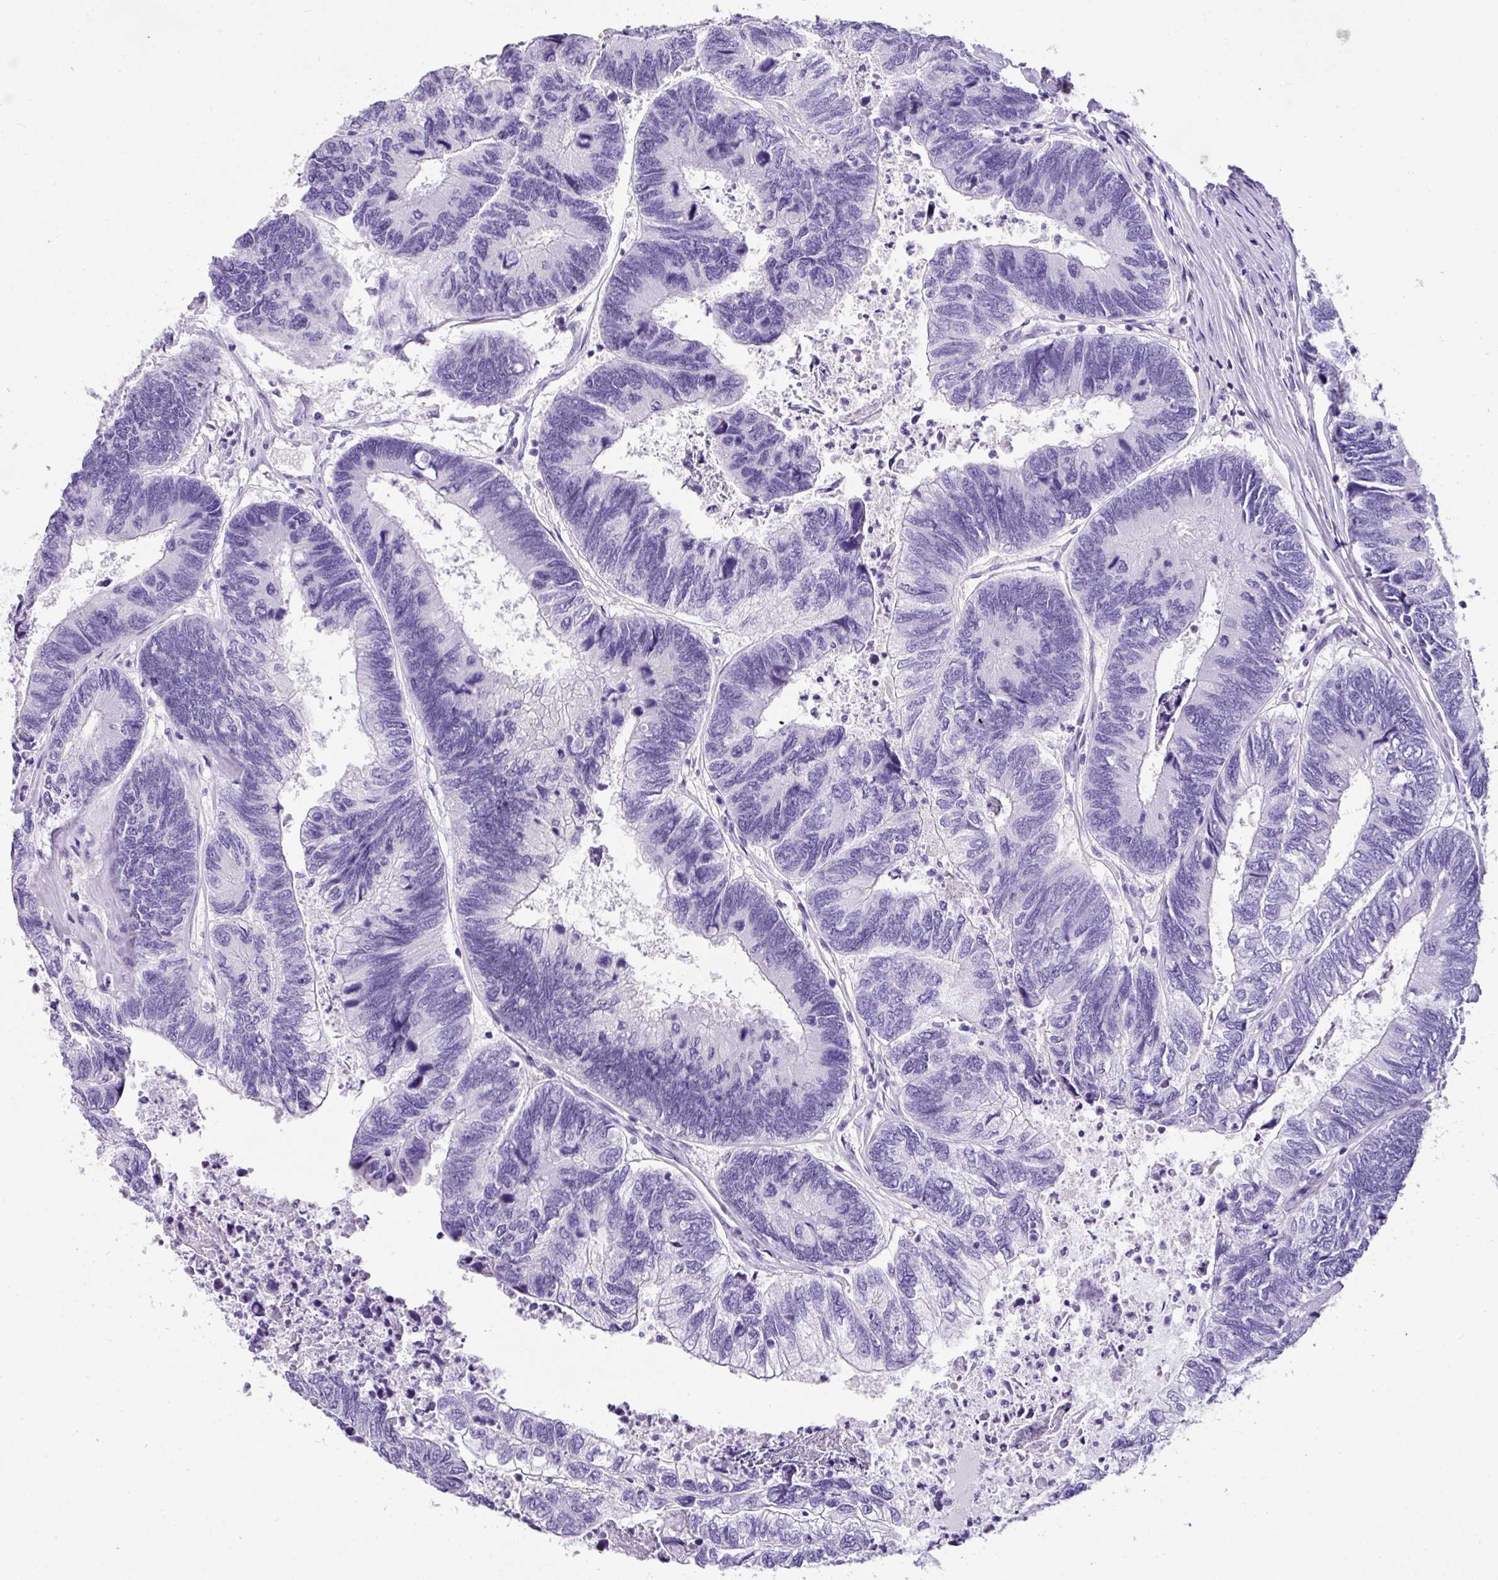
{"staining": {"intensity": "negative", "quantity": "none", "location": "none"}, "tissue": "colorectal cancer", "cell_type": "Tumor cells", "image_type": "cancer", "snomed": [{"axis": "morphology", "description": "Adenocarcinoma, NOS"}, {"axis": "topography", "description": "Colon"}], "caption": "Colorectal cancer was stained to show a protein in brown. There is no significant positivity in tumor cells. The staining is performed using DAB (3,3'-diaminobenzidine) brown chromogen with nuclei counter-stained in using hematoxylin.", "gene": "MUC21", "patient": {"sex": "female", "age": 67}}